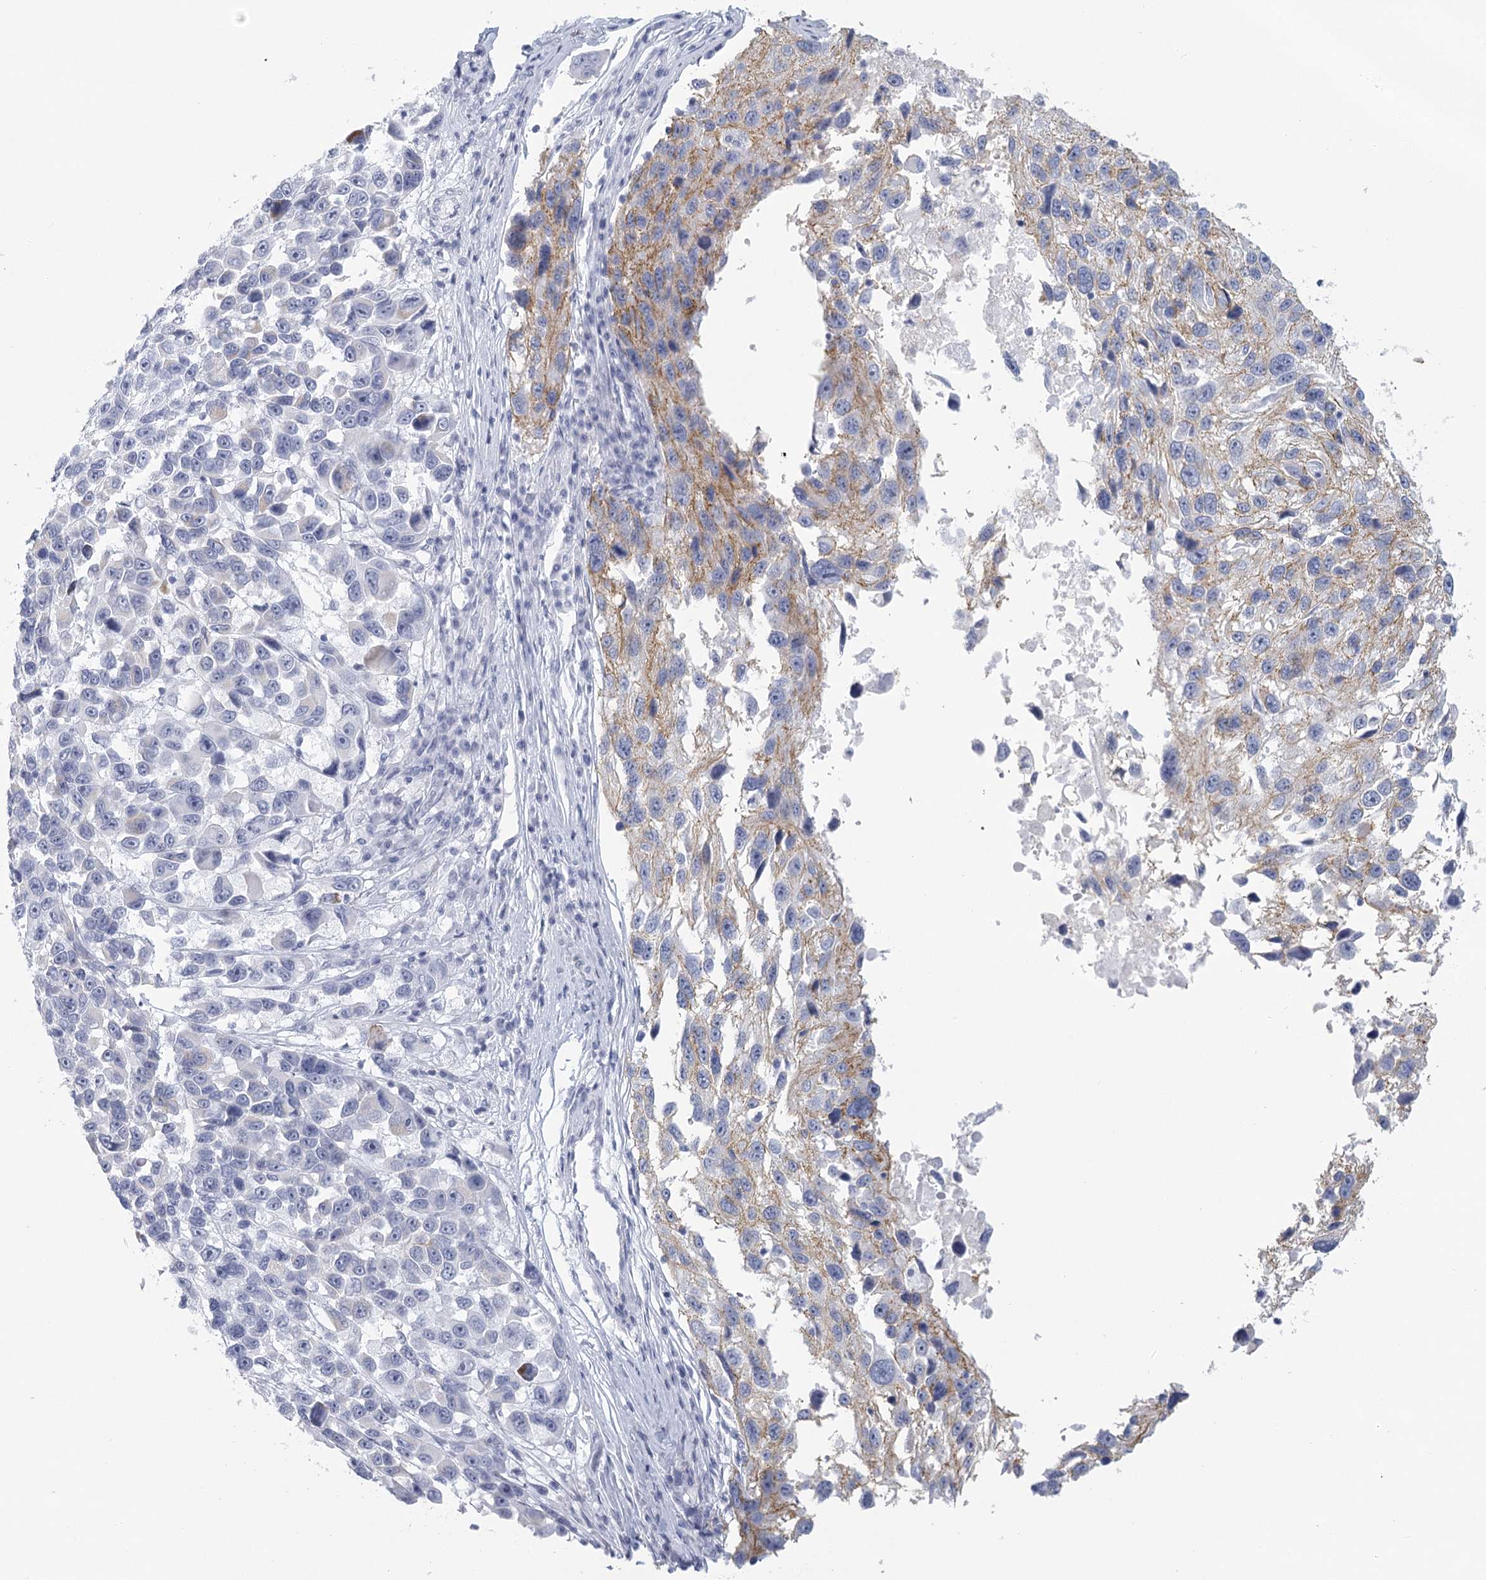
{"staining": {"intensity": "weak", "quantity": "<25%", "location": "cytoplasmic/membranous"}, "tissue": "melanoma", "cell_type": "Tumor cells", "image_type": "cancer", "snomed": [{"axis": "morphology", "description": "Malignant melanoma, NOS"}, {"axis": "topography", "description": "Skin"}], "caption": "Immunohistochemistry (IHC) photomicrograph of neoplastic tissue: human malignant melanoma stained with DAB exhibits no significant protein expression in tumor cells.", "gene": "WNT8B", "patient": {"sex": "male", "age": 53}}